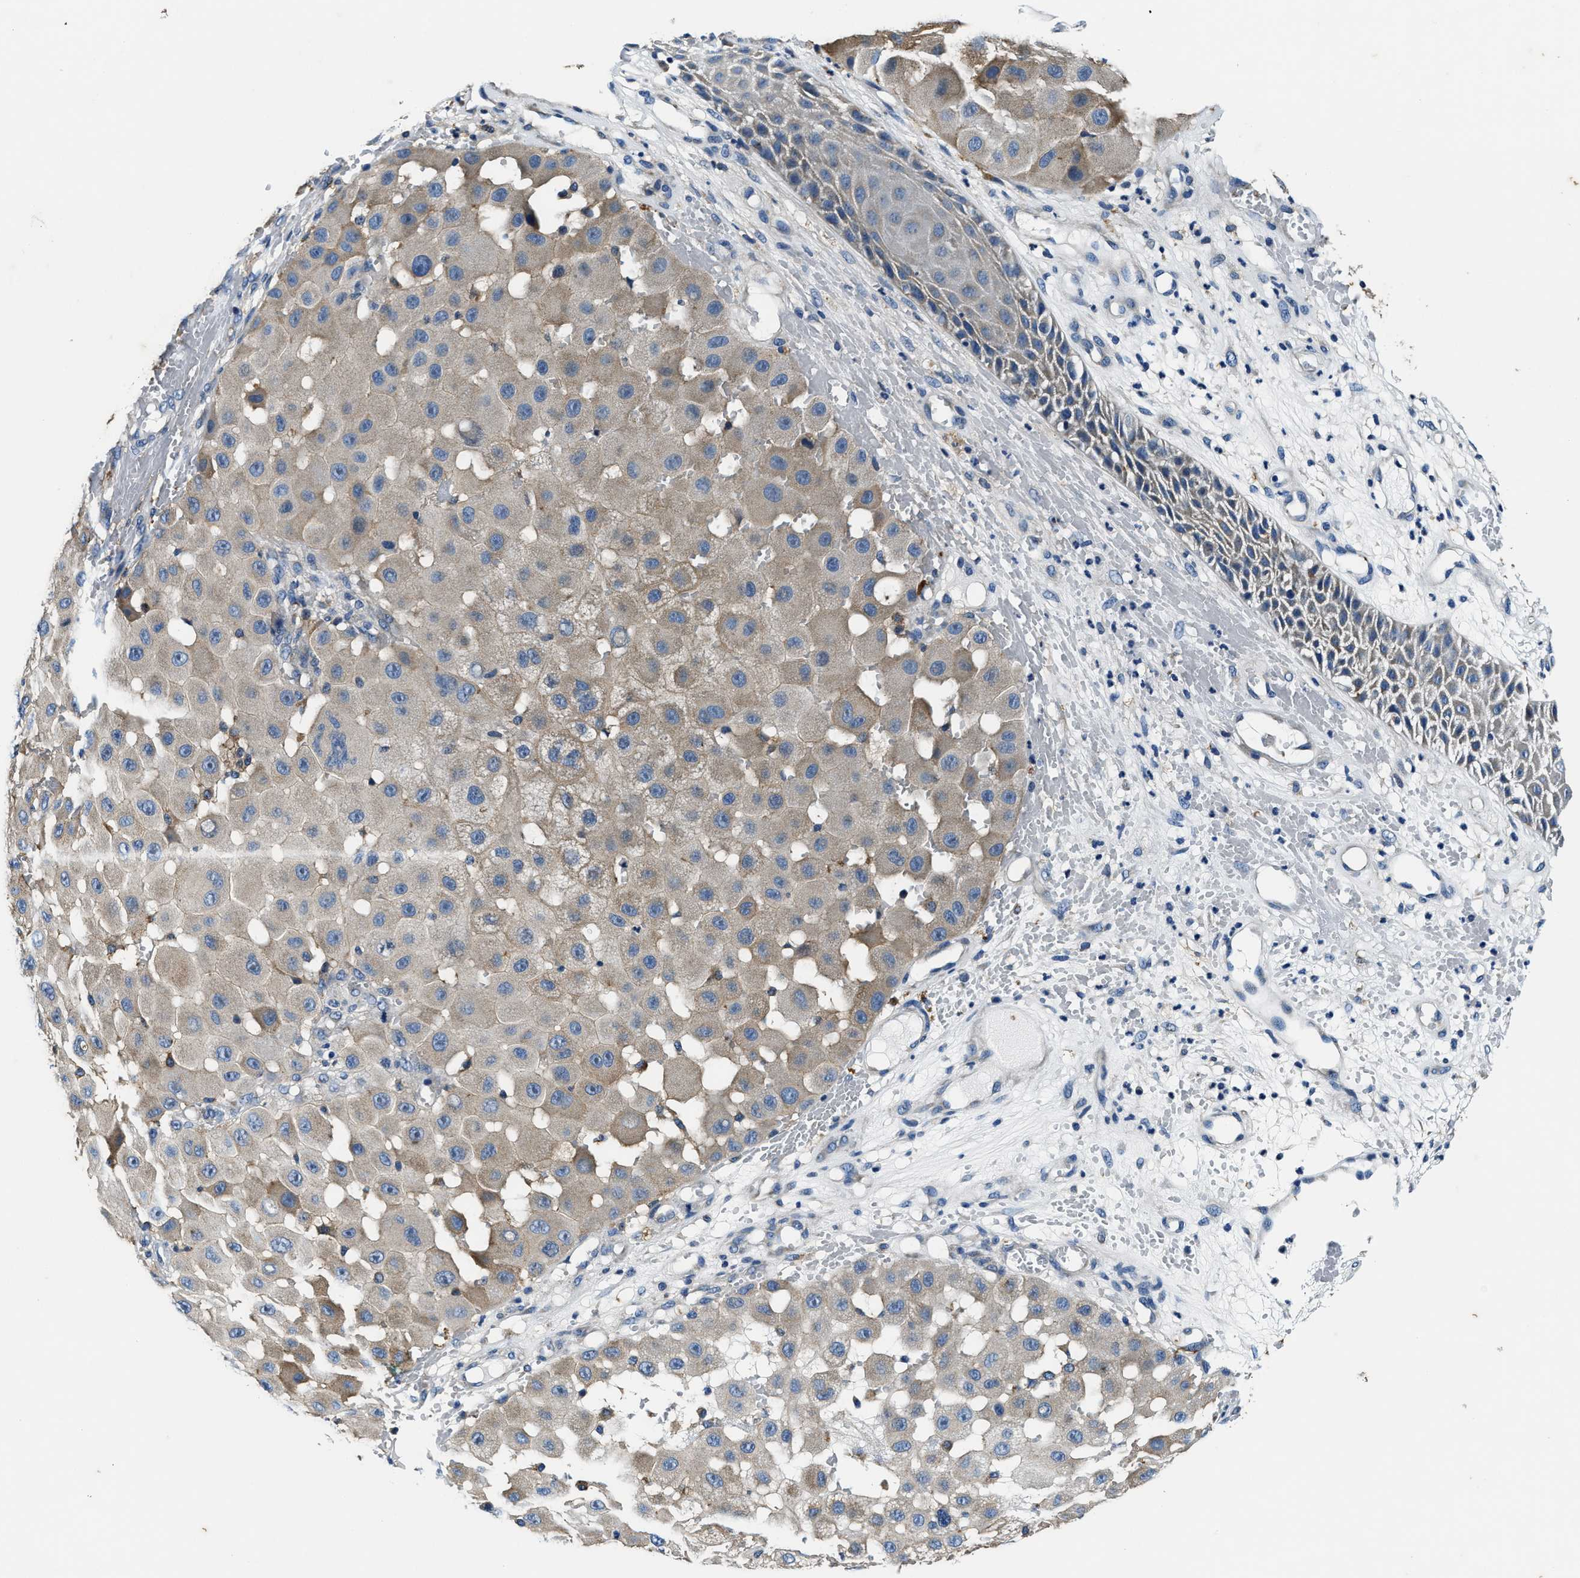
{"staining": {"intensity": "weak", "quantity": "25%-75%", "location": "cytoplasmic/membranous"}, "tissue": "melanoma", "cell_type": "Tumor cells", "image_type": "cancer", "snomed": [{"axis": "morphology", "description": "Malignant melanoma, NOS"}, {"axis": "topography", "description": "Skin"}], "caption": "Weak cytoplasmic/membranous expression for a protein is appreciated in about 25%-75% of tumor cells of malignant melanoma using immunohistochemistry (IHC).", "gene": "PI4KB", "patient": {"sex": "female", "age": 81}}